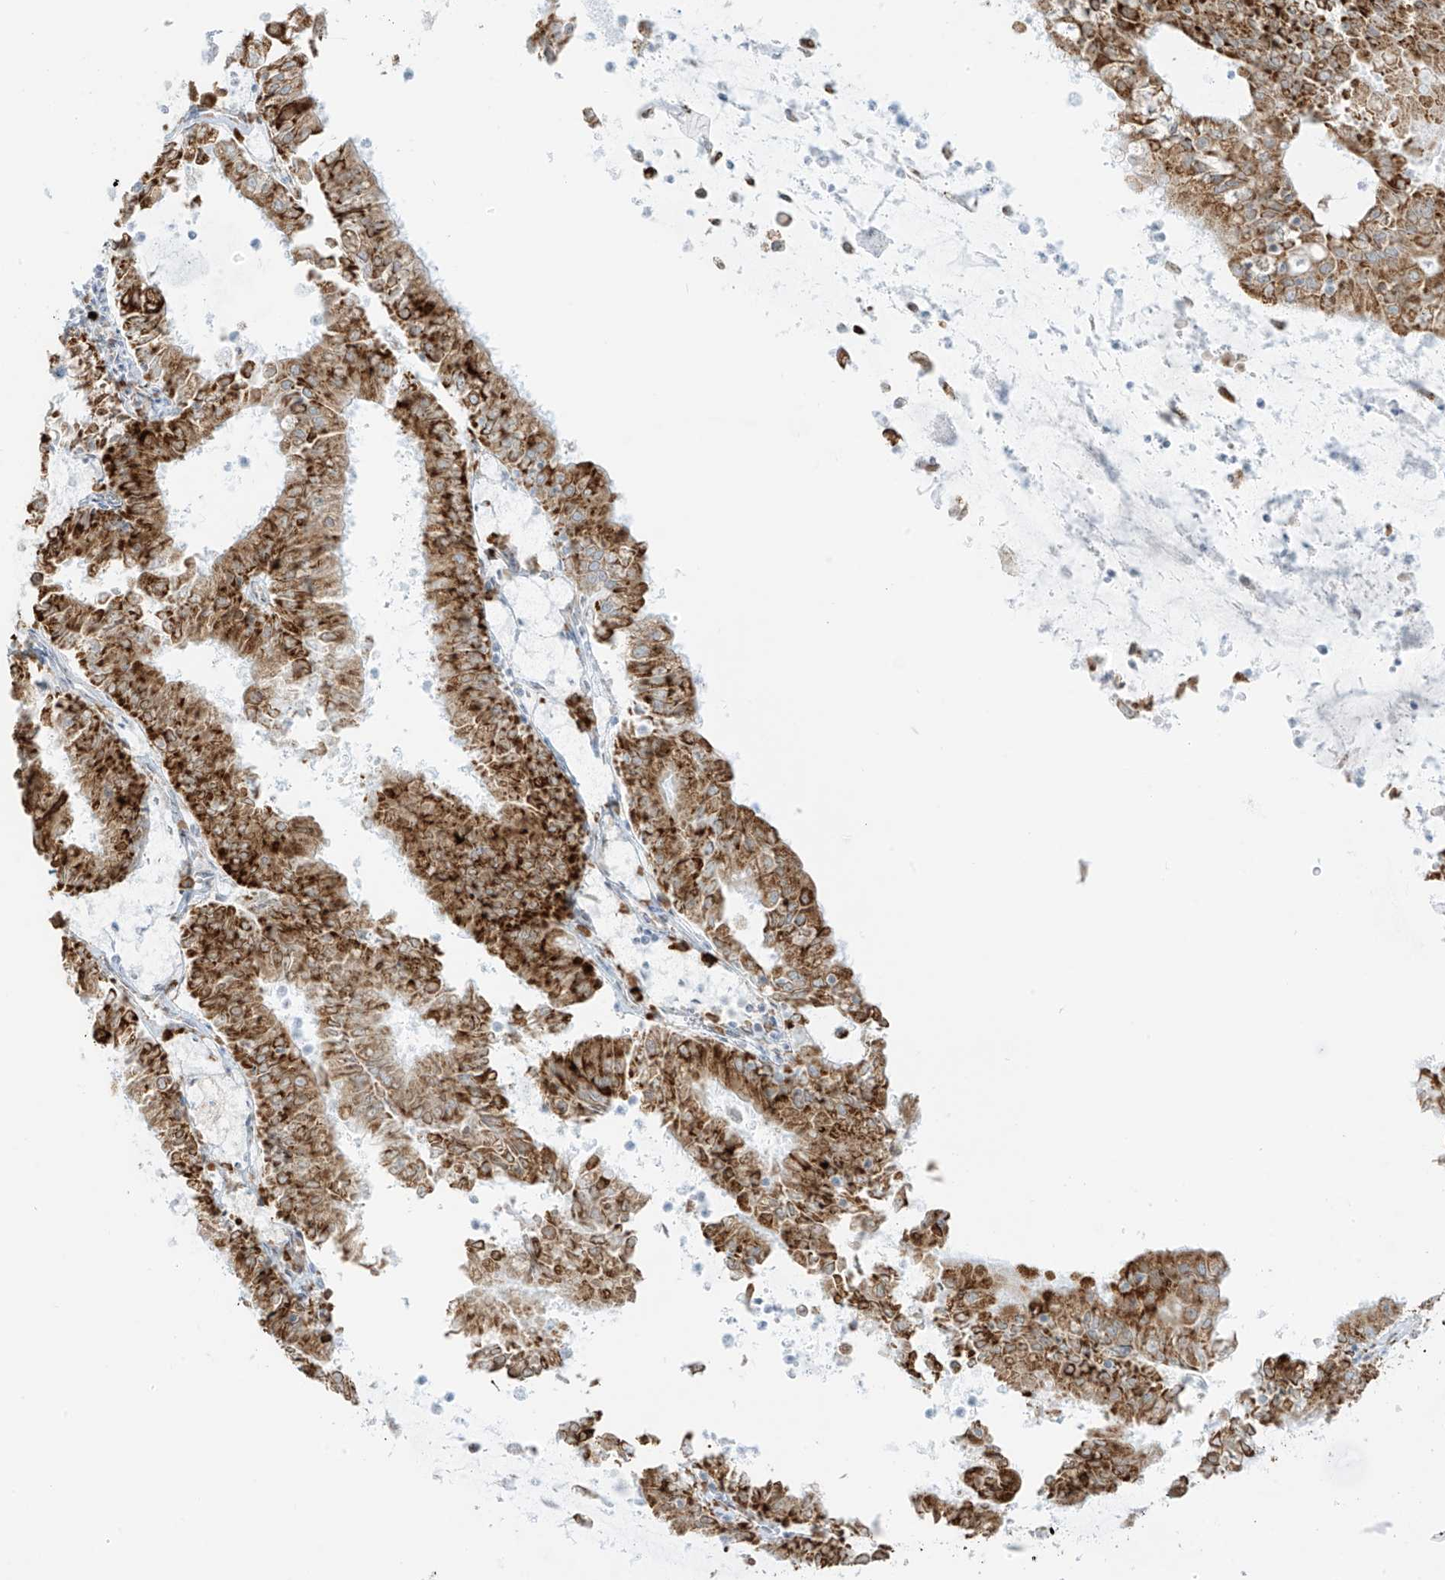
{"staining": {"intensity": "strong", "quantity": ">75%", "location": "cytoplasmic/membranous"}, "tissue": "endometrial cancer", "cell_type": "Tumor cells", "image_type": "cancer", "snomed": [{"axis": "morphology", "description": "Adenocarcinoma, NOS"}, {"axis": "topography", "description": "Endometrium"}], "caption": "IHC staining of endometrial adenocarcinoma, which shows high levels of strong cytoplasmic/membranous expression in approximately >75% of tumor cells indicating strong cytoplasmic/membranous protein staining. The staining was performed using DAB (brown) for protein detection and nuclei were counterstained in hematoxylin (blue).", "gene": "LRRC59", "patient": {"sex": "female", "age": 57}}